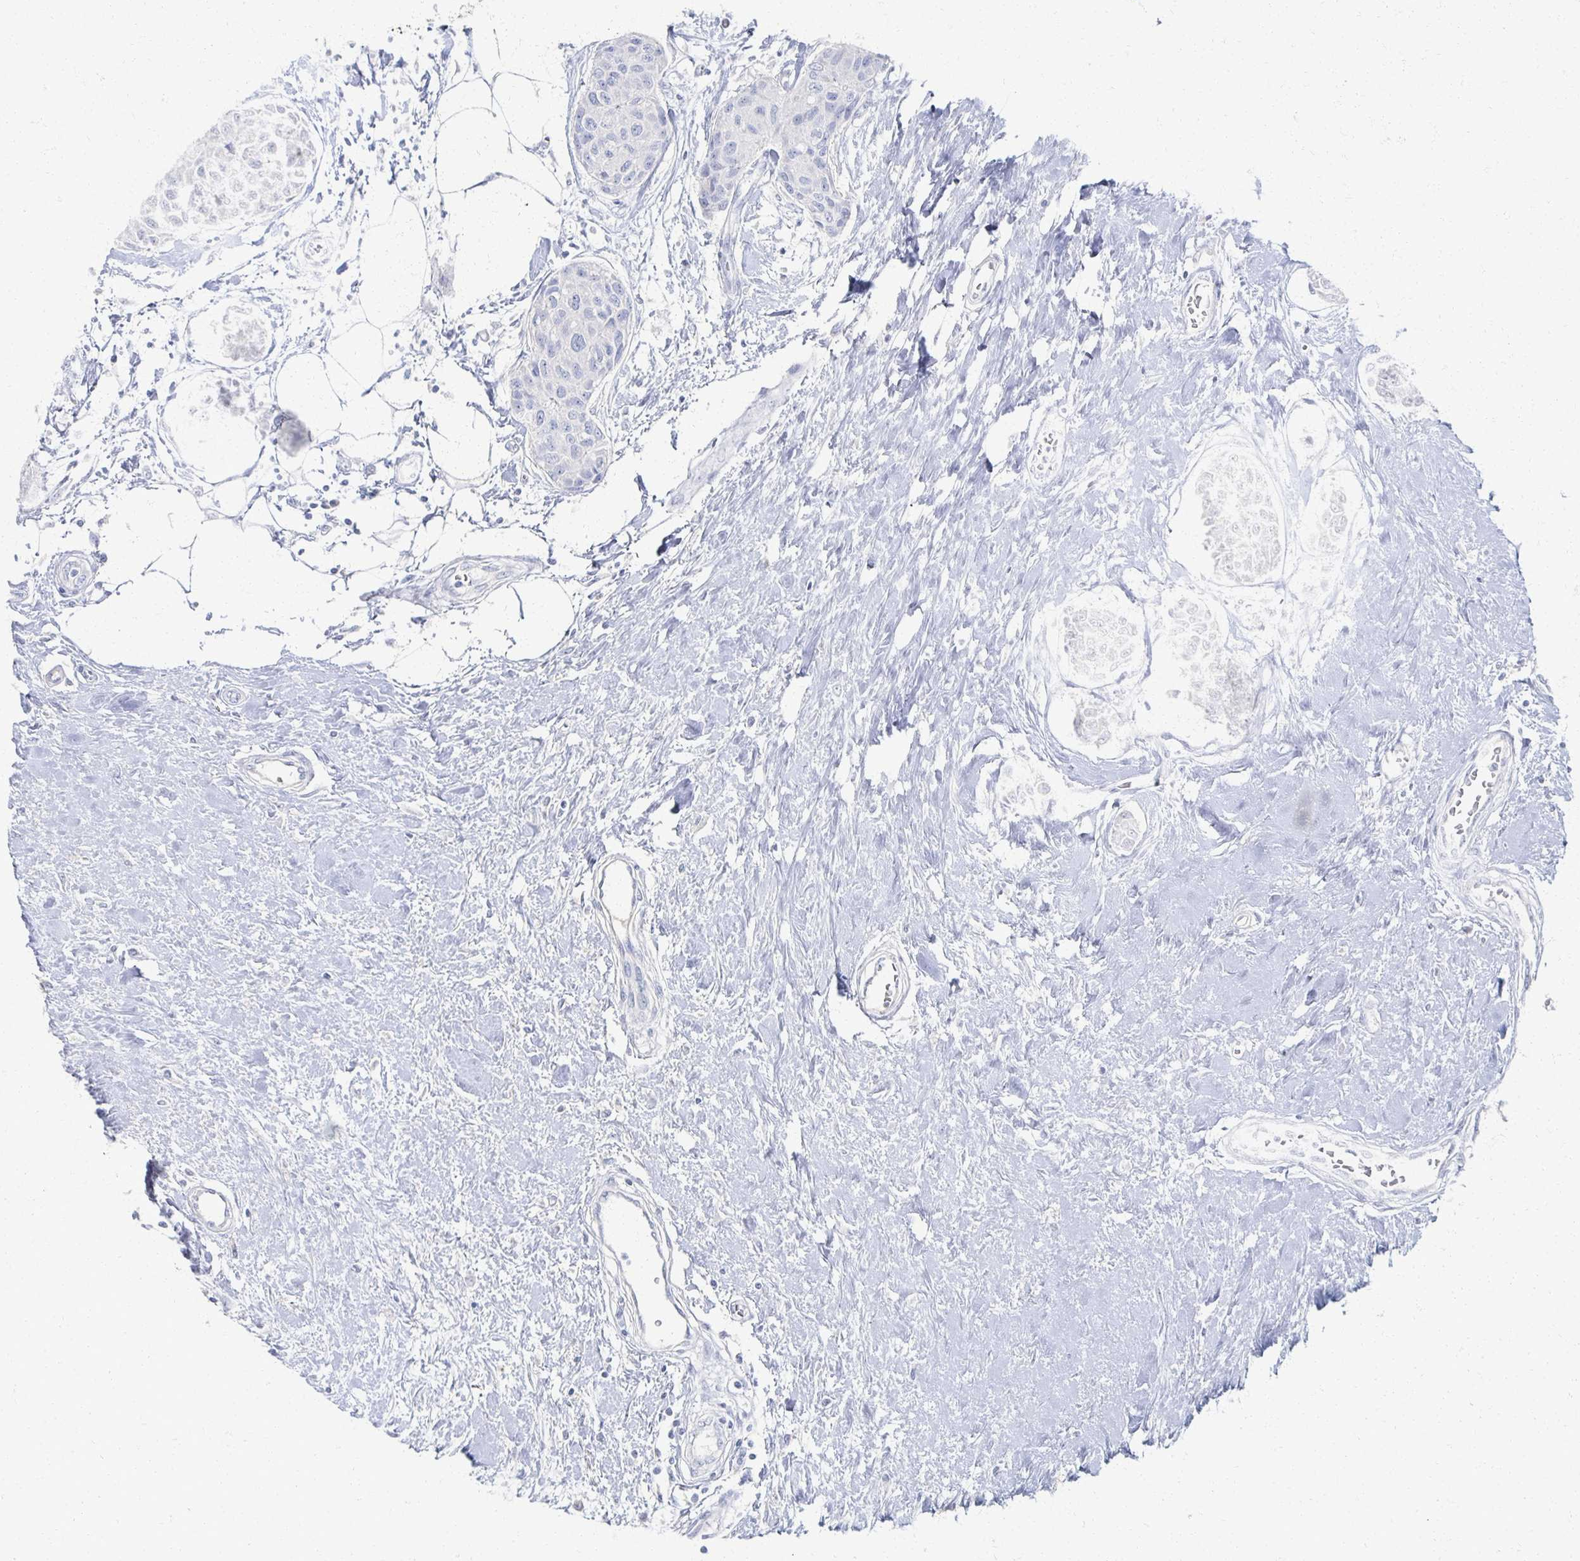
{"staining": {"intensity": "negative", "quantity": "none", "location": "none"}, "tissue": "breast cancer", "cell_type": "Tumor cells", "image_type": "cancer", "snomed": [{"axis": "morphology", "description": "Duct carcinoma"}, {"axis": "topography", "description": "Breast"}], "caption": "Human breast infiltrating ductal carcinoma stained for a protein using IHC demonstrates no staining in tumor cells.", "gene": "PRR20A", "patient": {"sex": "female", "age": 80}}